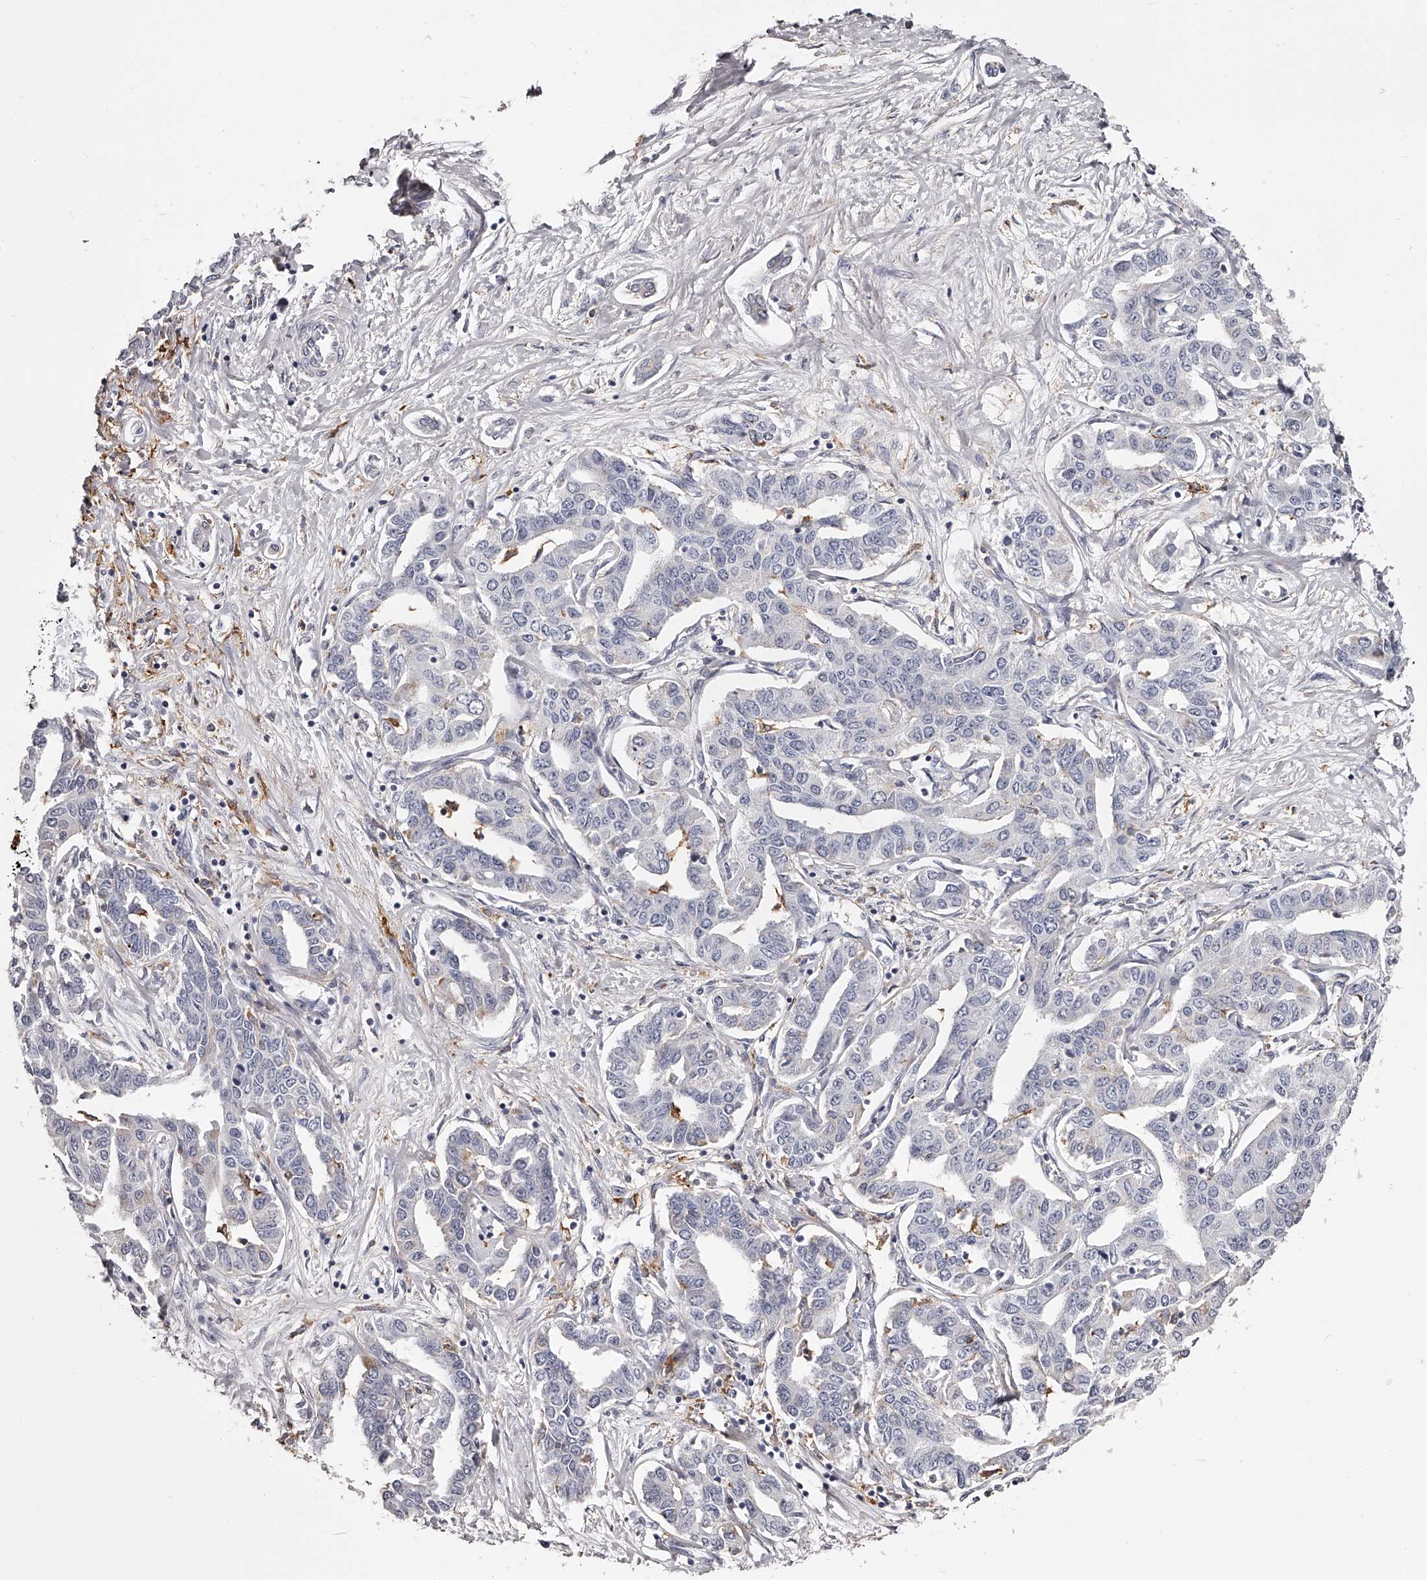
{"staining": {"intensity": "negative", "quantity": "none", "location": "none"}, "tissue": "liver cancer", "cell_type": "Tumor cells", "image_type": "cancer", "snomed": [{"axis": "morphology", "description": "Cholangiocarcinoma"}, {"axis": "topography", "description": "Liver"}], "caption": "Tumor cells show no significant staining in liver cholangiocarcinoma. Brightfield microscopy of immunohistochemistry (IHC) stained with DAB (3,3'-diaminobenzidine) (brown) and hematoxylin (blue), captured at high magnification.", "gene": "PACSIN1", "patient": {"sex": "male", "age": 59}}